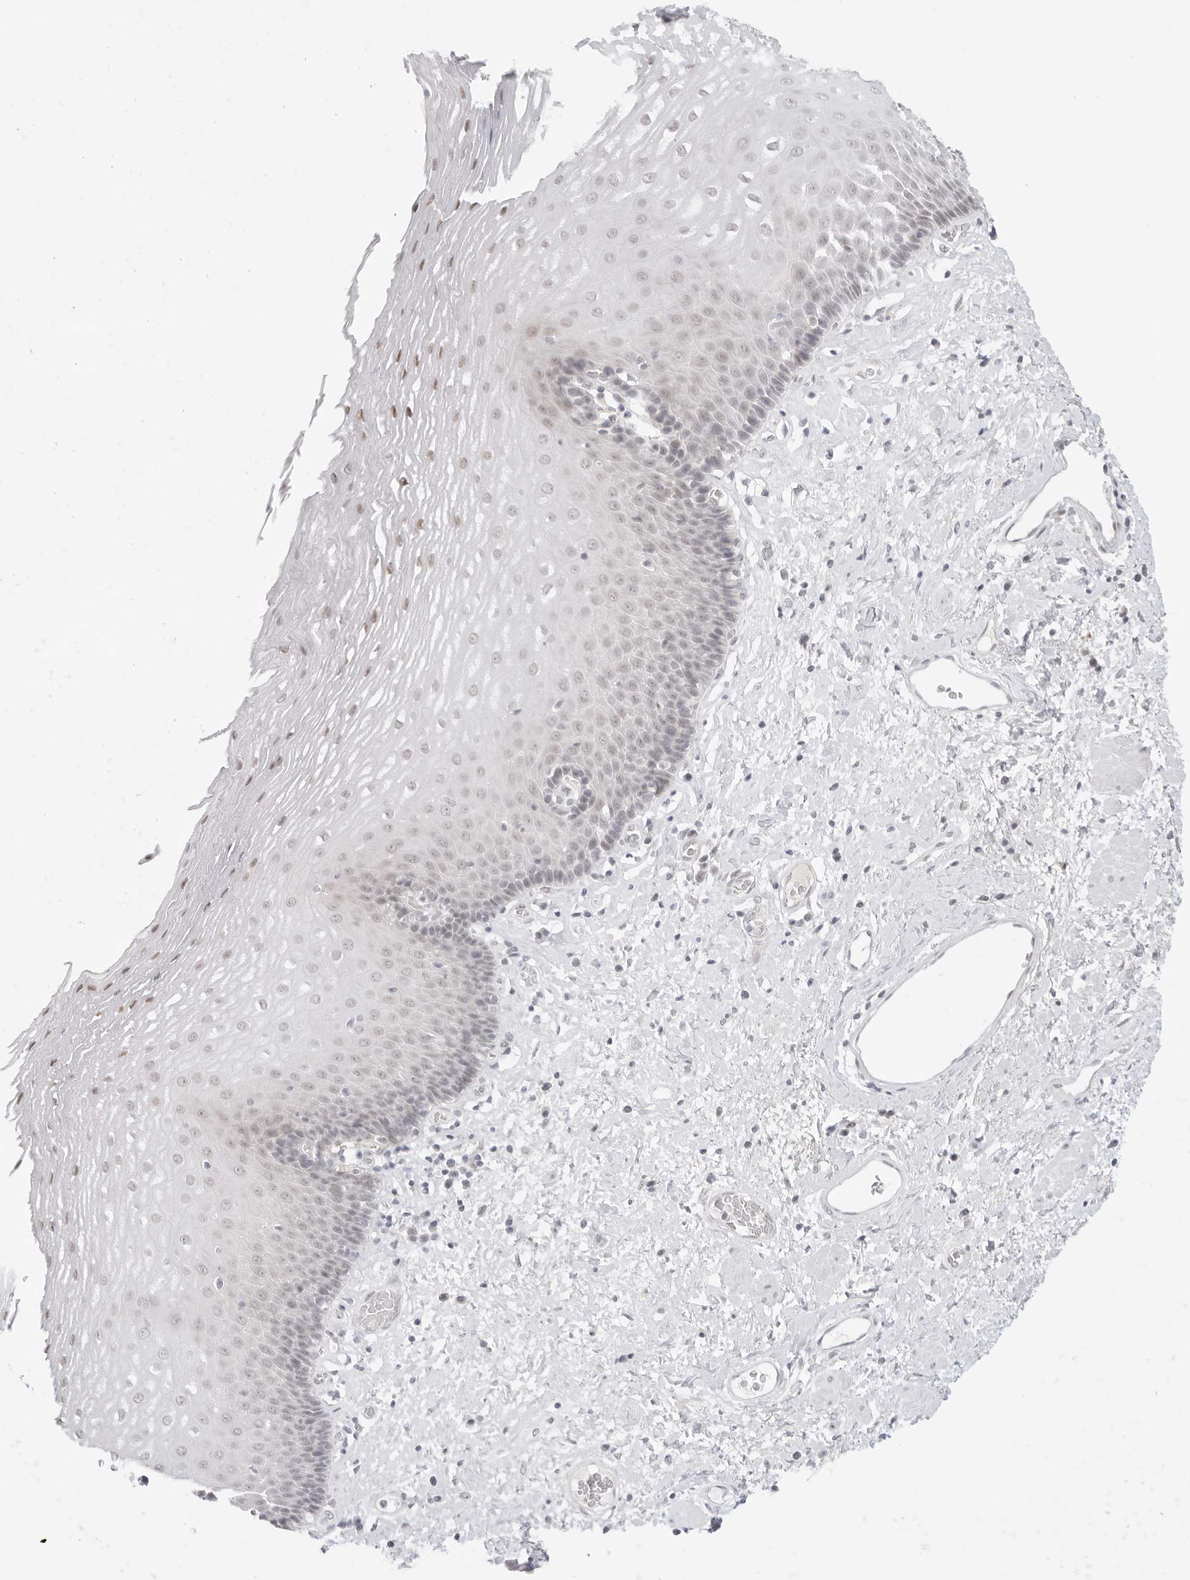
{"staining": {"intensity": "moderate", "quantity": "25%-75%", "location": "nuclear"}, "tissue": "esophagus", "cell_type": "Squamous epithelial cells", "image_type": "normal", "snomed": [{"axis": "morphology", "description": "Normal tissue, NOS"}, {"axis": "morphology", "description": "Adenocarcinoma, NOS"}, {"axis": "topography", "description": "Esophagus"}], "caption": "Esophagus stained with DAB IHC reveals medium levels of moderate nuclear staining in approximately 25%-75% of squamous epithelial cells.", "gene": "MED18", "patient": {"sex": "male", "age": 62}}